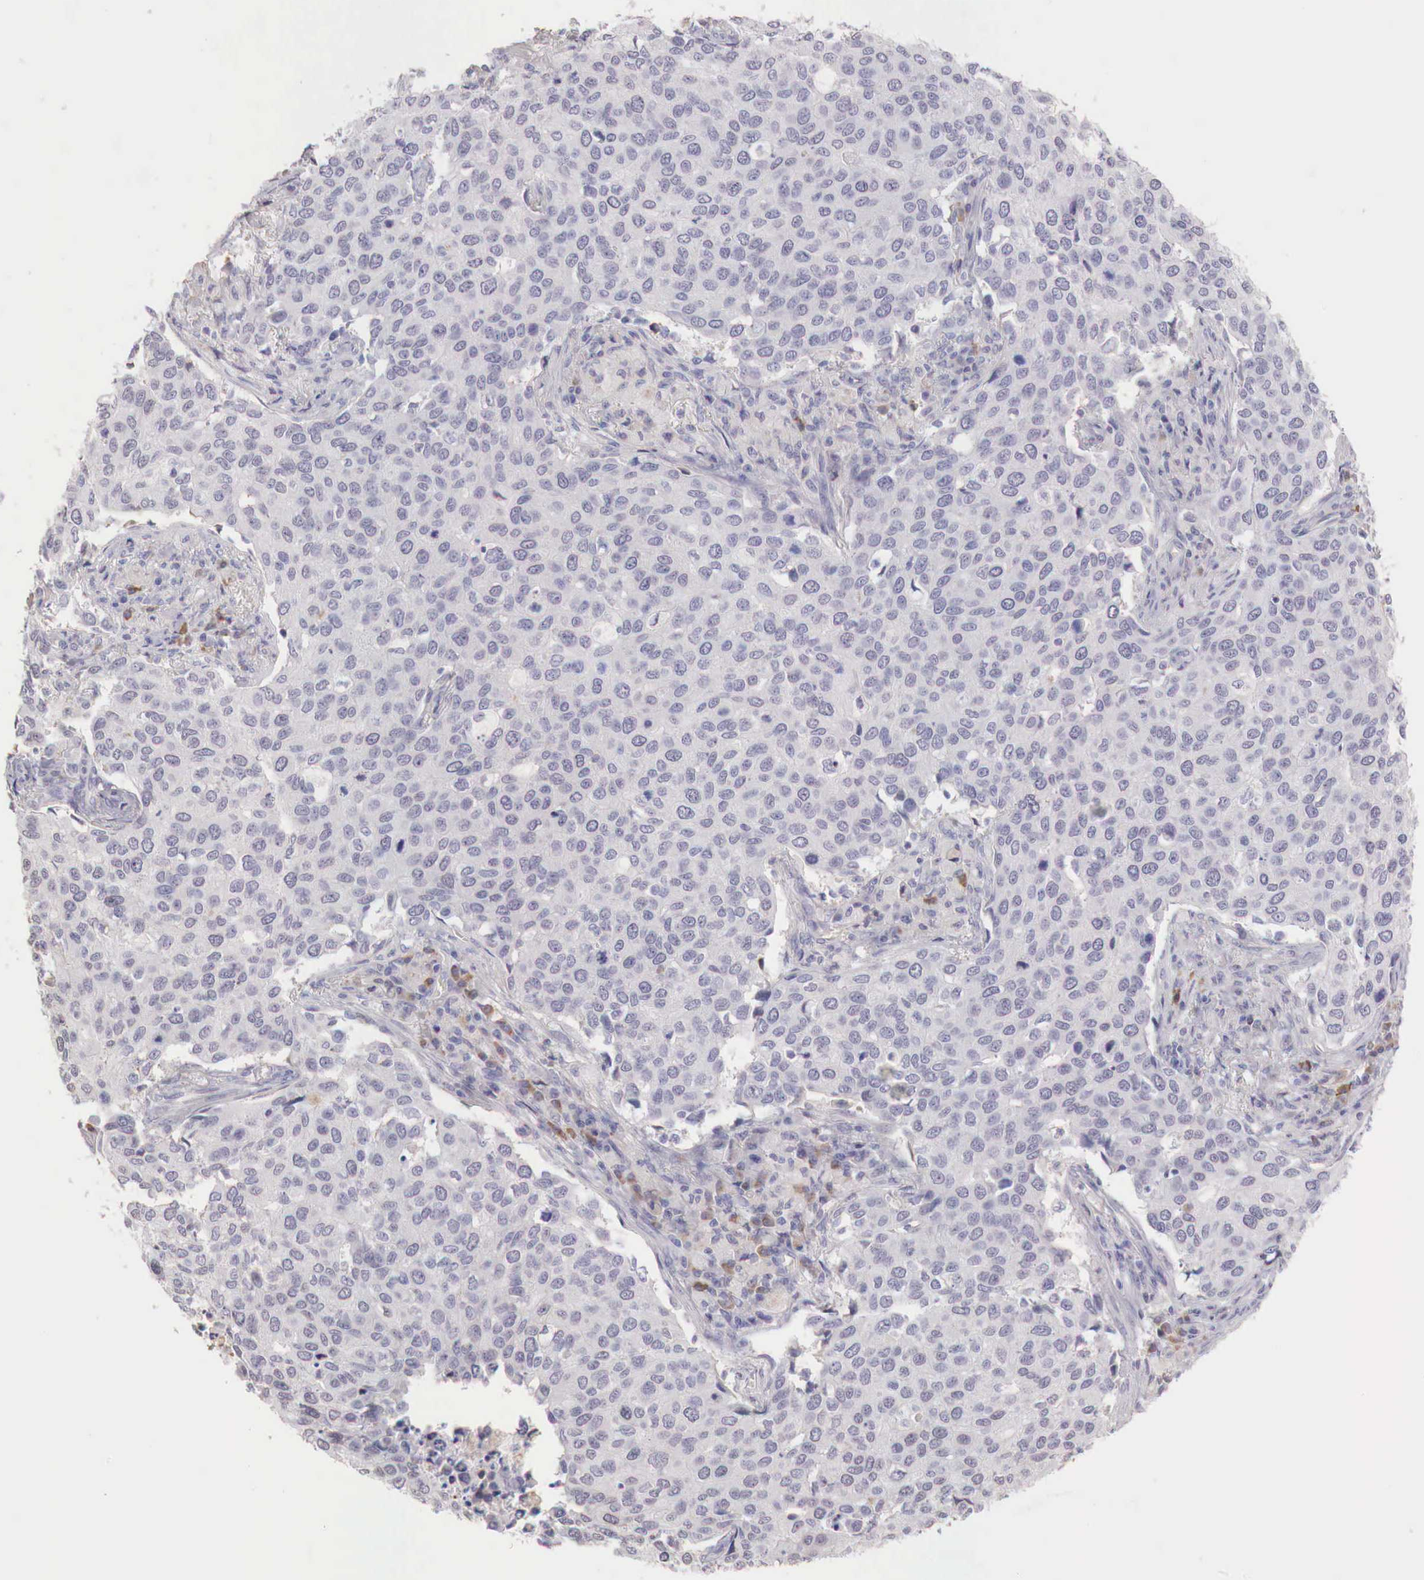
{"staining": {"intensity": "negative", "quantity": "none", "location": "none"}, "tissue": "cervical cancer", "cell_type": "Tumor cells", "image_type": "cancer", "snomed": [{"axis": "morphology", "description": "Squamous cell carcinoma, NOS"}, {"axis": "topography", "description": "Cervix"}], "caption": "A micrograph of cervical squamous cell carcinoma stained for a protein exhibits no brown staining in tumor cells. (Brightfield microscopy of DAB immunohistochemistry at high magnification).", "gene": "XPNPEP2", "patient": {"sex": "female", "age": 54}}